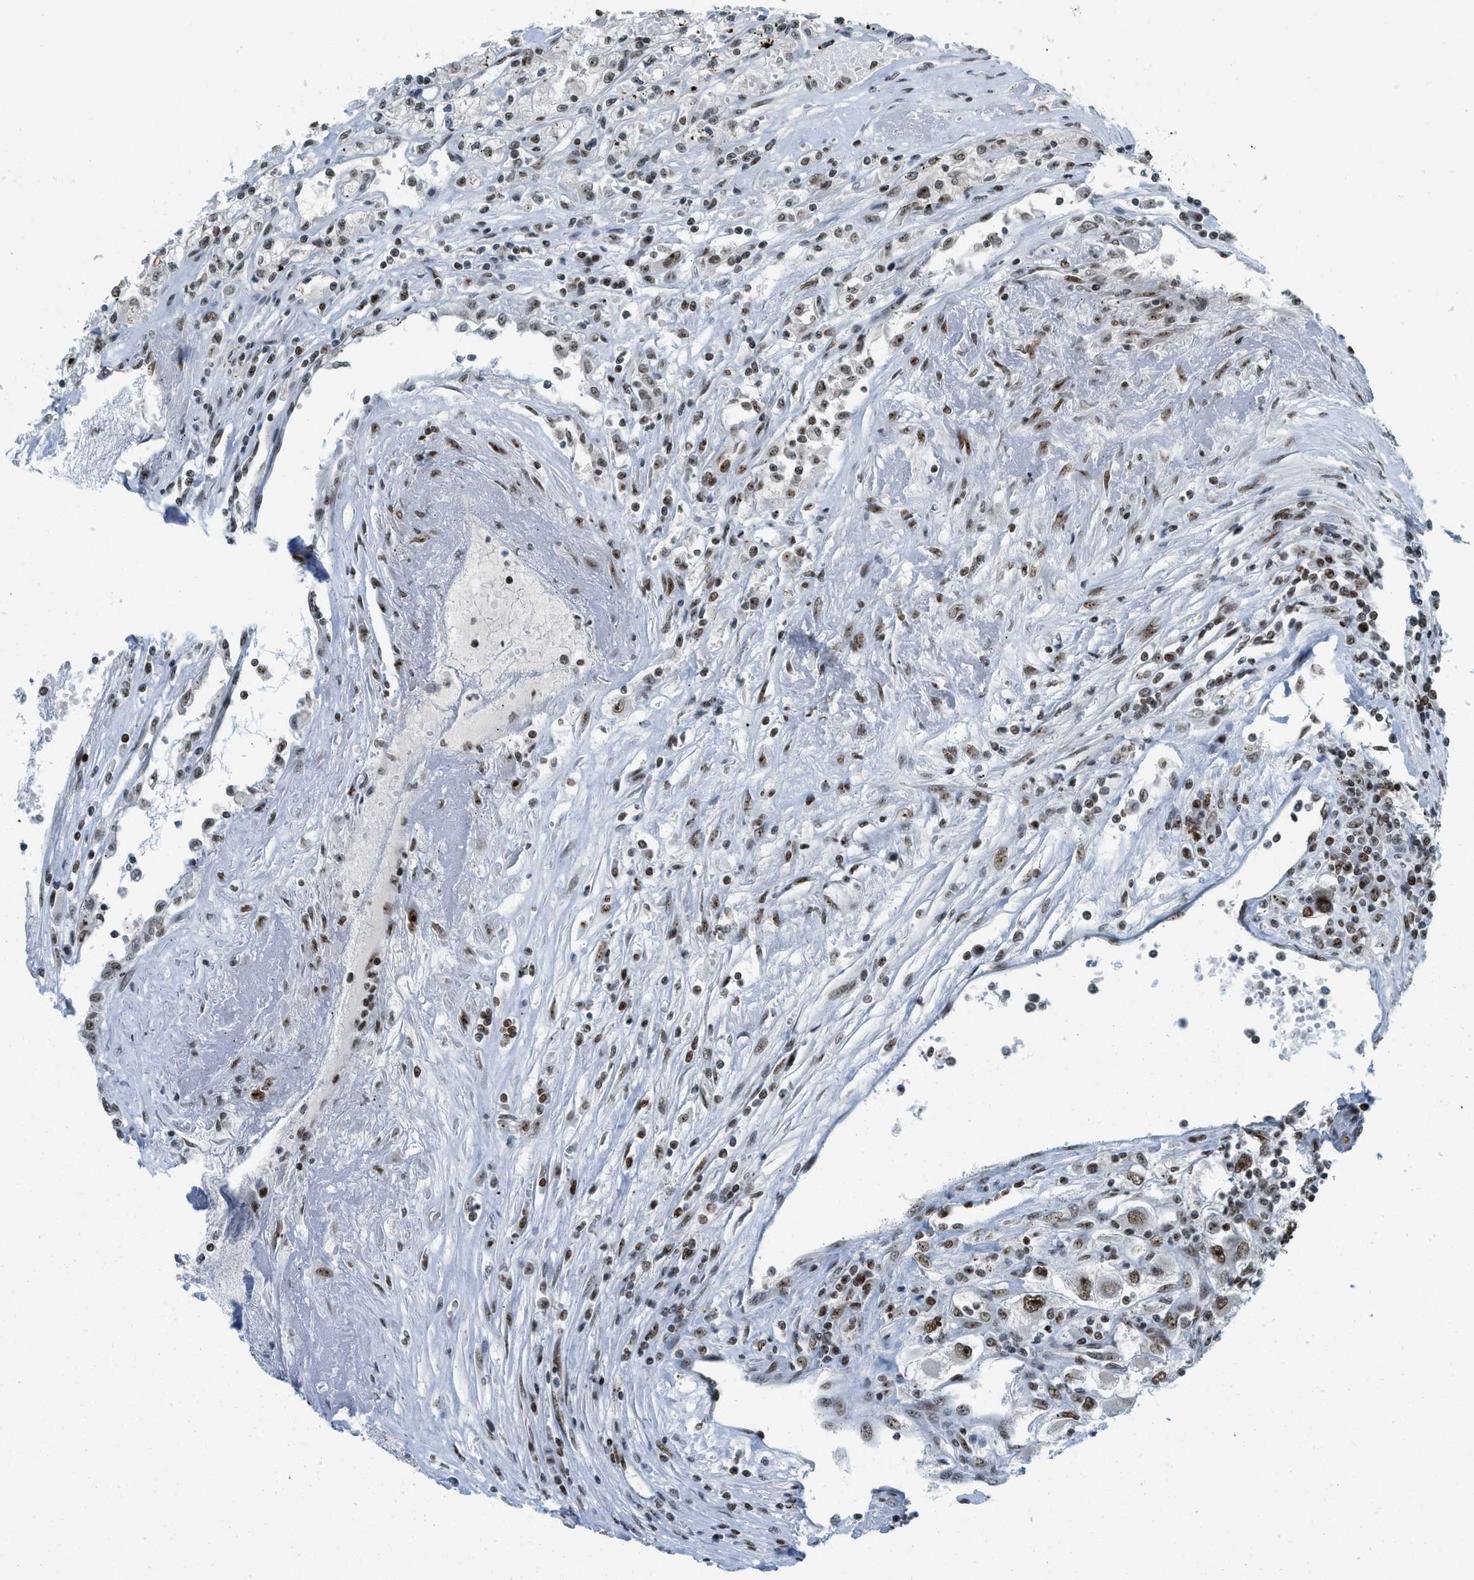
{"staining": {"intensity": "moderate", "quantity": ">75%", "location": "nuclear"}, "tissue": "renal cancer", "cell_type": "Tumor cells", "image_type": "cancer", "snomed": [{"axis": "morphology", "description": "Adenocarcinoma, NOS"}, {"axis": "topography", "description": "Kidney"}], "caption": "Immunohistochemical staining of adenocarcinoma (renal) reveals medium levels of moderate nuclear expression in approximately >75% of tumor cells.", "gene": "URB1", "patient": {"sex": "female", "age": 52}}